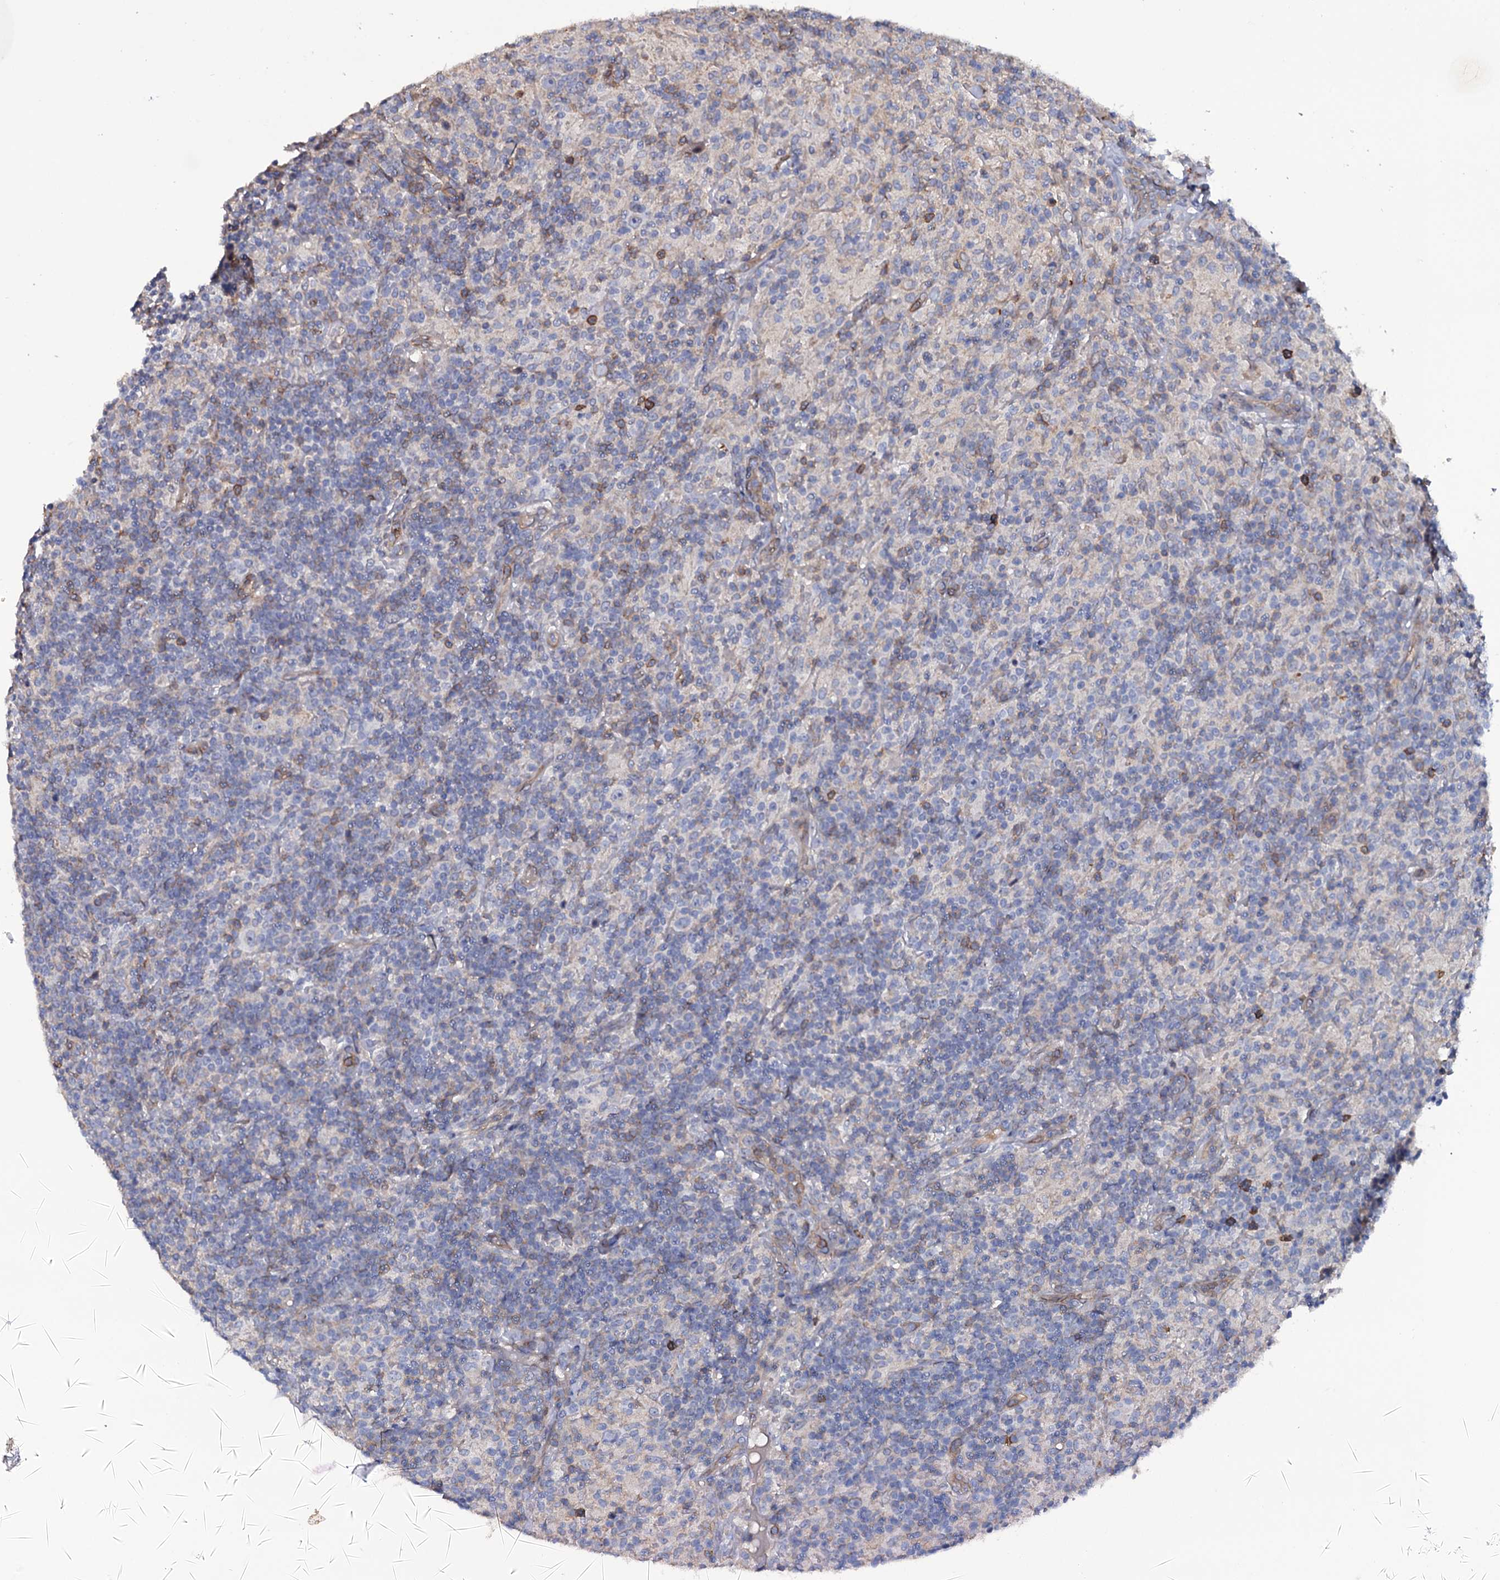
{"staining": {"intensity": "negative", "quantity": "none", "location": "none"}, "tissue": "lymphoma", "cell_type": "Tumor cells", "image_type": "cancer", "snomed": [{"axis": "morphology", "description": "Hodgkin's disease, NOS"}, {"axis": "topography", "description": "Lymph node"}], "caption": "Immunohistochemistry micrograph of Hodgkin's disease stained for a protein (brown), which demonstrates no staining in tumor cells.", "gene": "TTC23", "patient": {"sex": "male", "age": 70}}